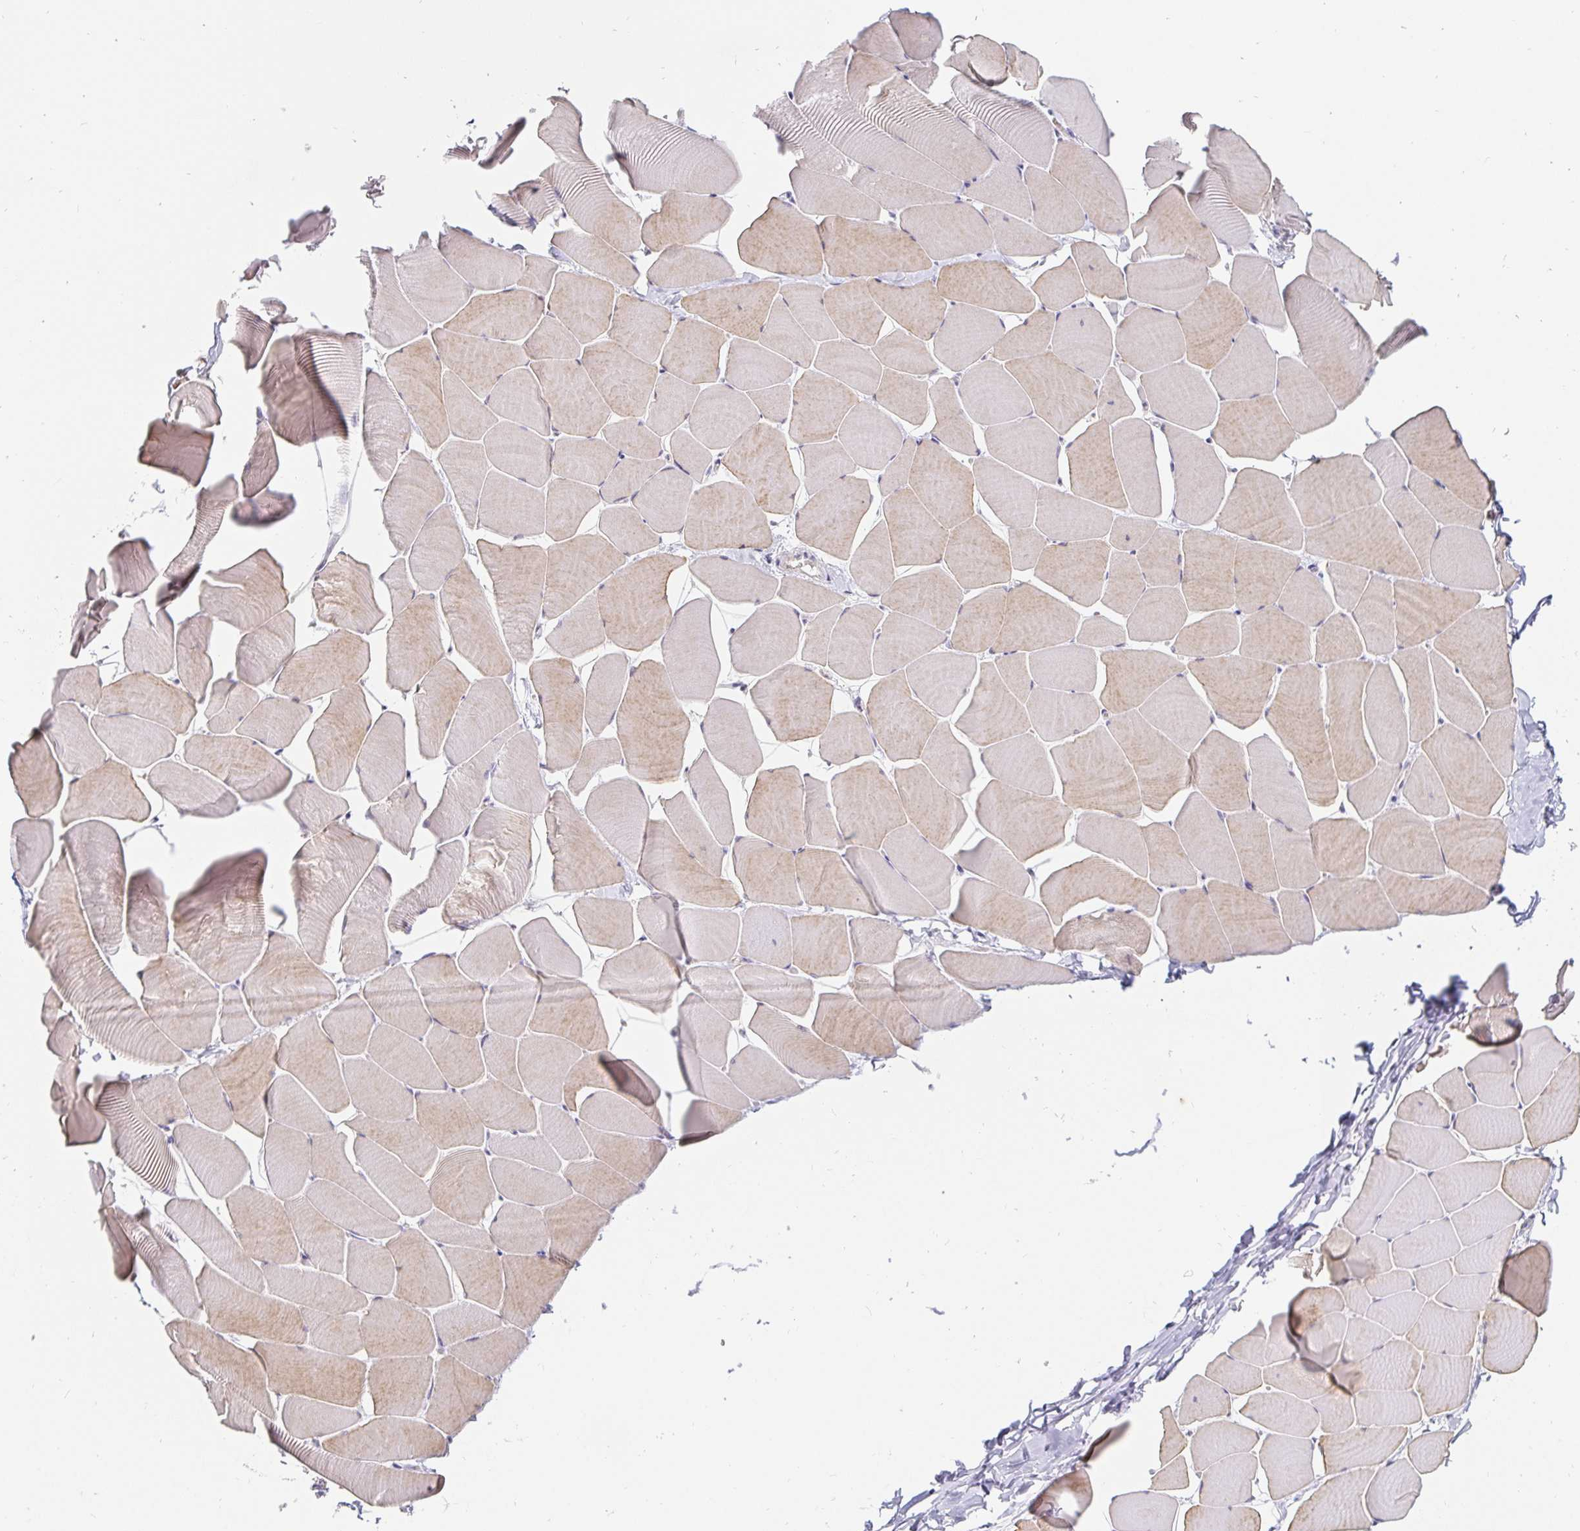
{"staining": {"intensity": "weak", "quantity": ">75%", "location": "cytoplasmic/membranous"}, "tissue": "skeletal muscle", "cell_type": "Myocytes", "image_type": "normal", "snomed": [{"axis": "morphology", "description": "Normal tissue, NOS"}, {"axis": "topography", "description": "Skeletal muscle"}], "caption": "Immunohistochemistry photomicrograph of normal human skeletal muscle stained for a protein (brown), which exhibits low levels of weak cytoplasmic/membranous positivity in about >75% of myocytes.", "gene": "PDX1", "patient": {"sex": "male", "age": 25}}